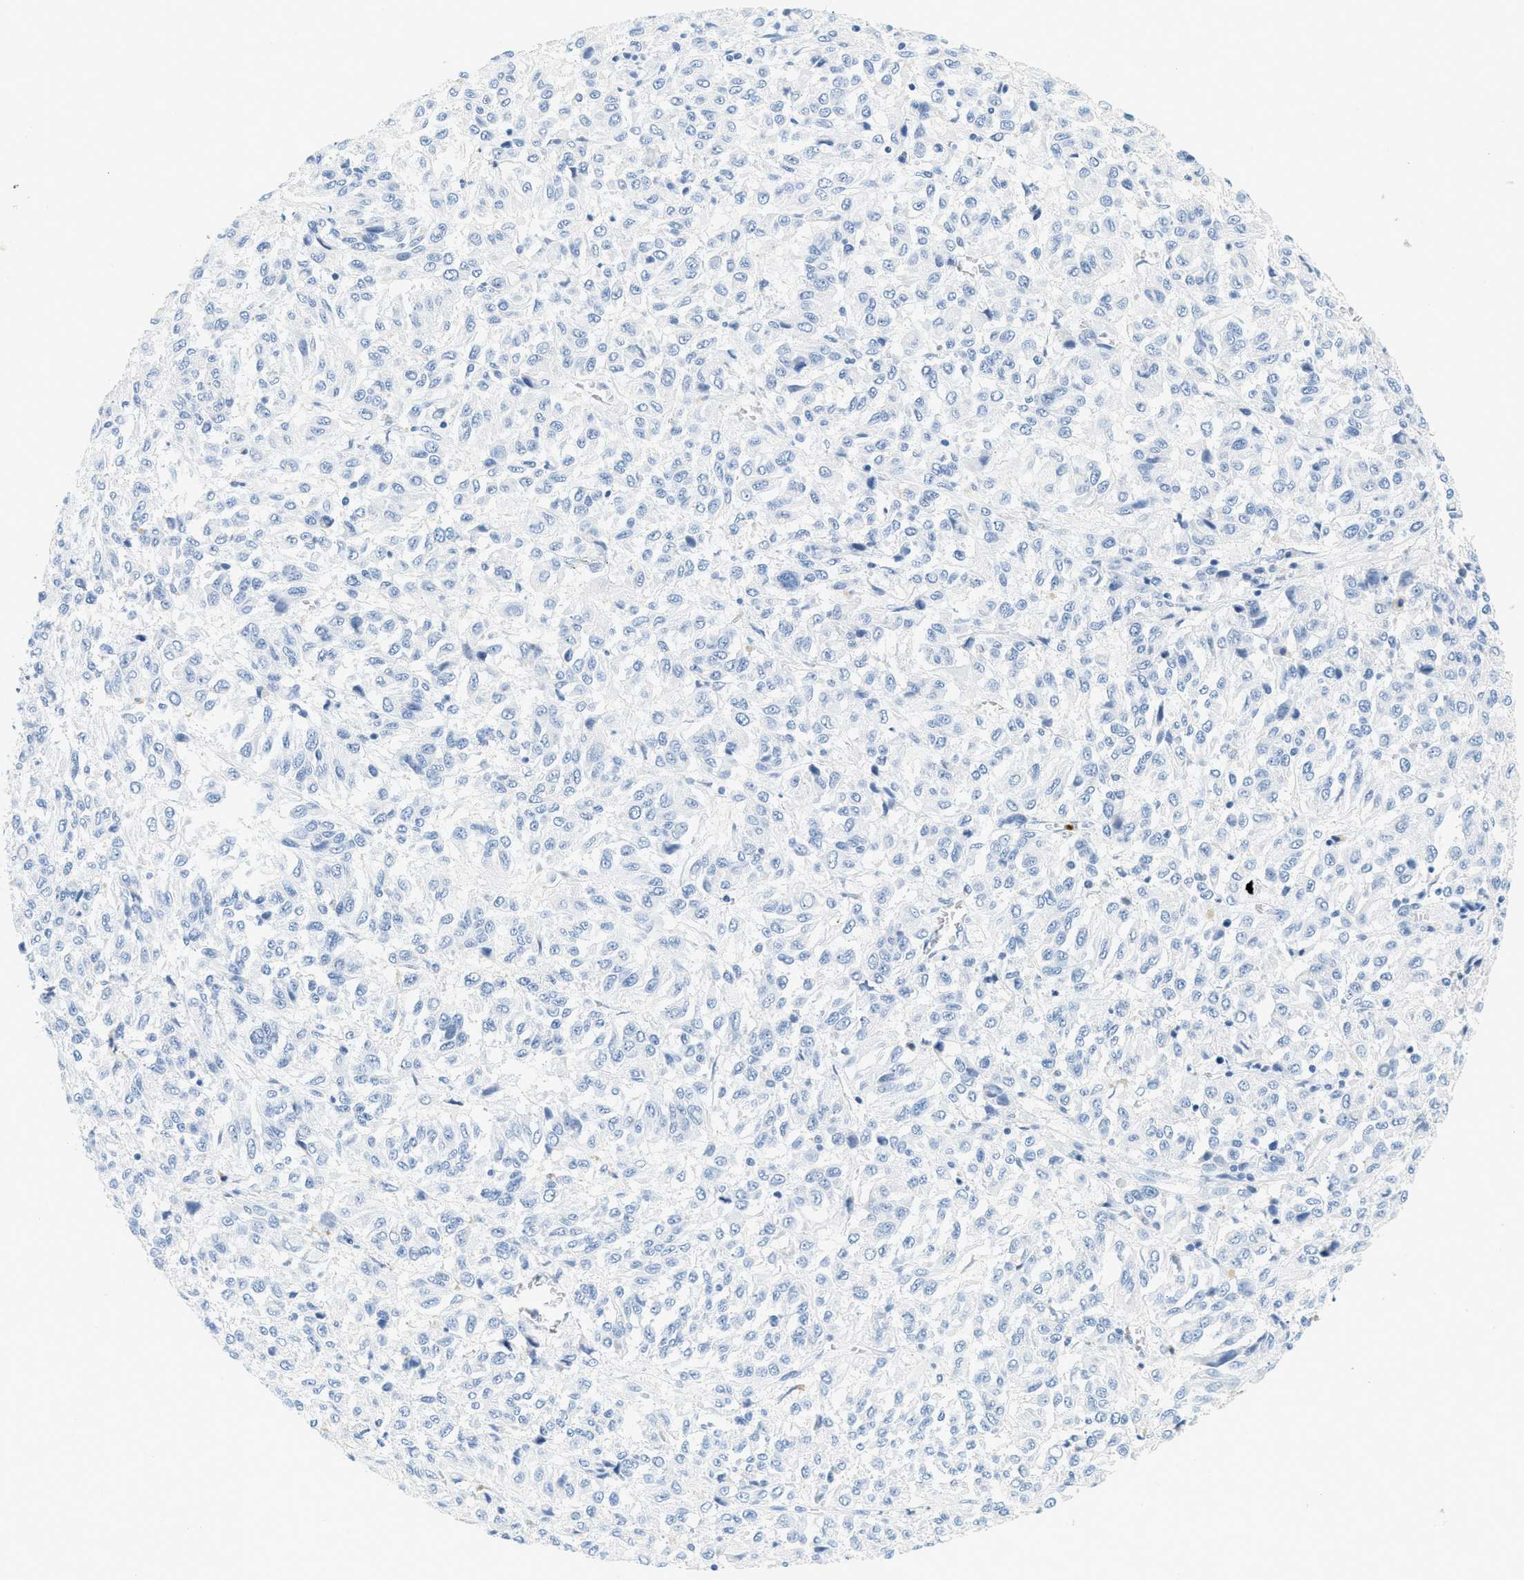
{"staining": {"intensity": "negative", "quantity": "none", "location": "none"}, "tissue": "melanoma", "cell_type": "Tumor cells", "image_type": "cancer", "snomed": [{"axis": "morphology", "description": "Malignant melanoma, Metastatic site"}, {"axis": "topography", "description": "Lung"}], "caption": "The IHC photomicrograph has no significant positivity in tumor cells of malignant melanoma (metastatic site) tissue.", "gene": "LCN2", "patient": {"sex": "male", "age": 64}}